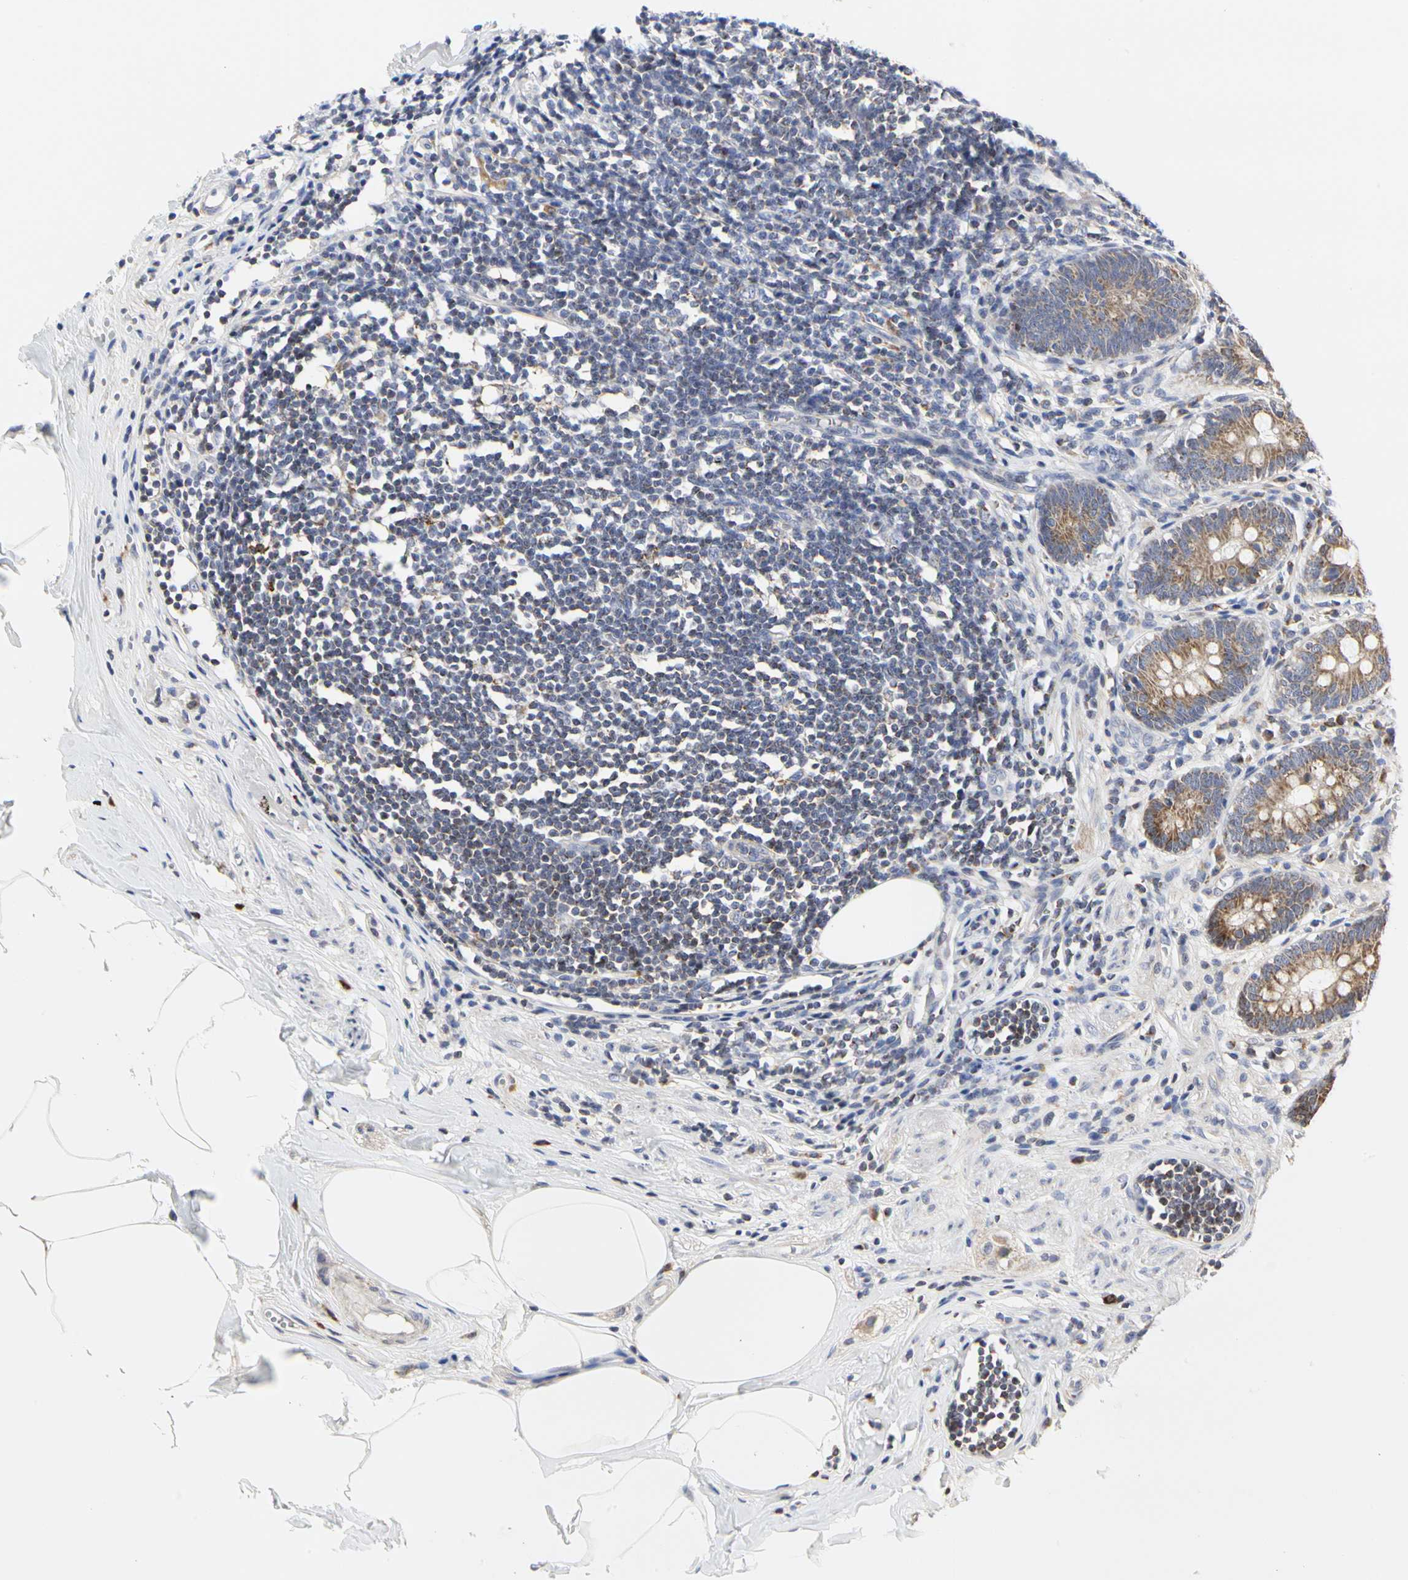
{"staining": {"intensity": "moderate", "quantity": ">75%", "location": "cytoplasmic/membranous"}, "tissue": "appendix", "cell_type": "Glandular cells", "image_type": "normal", "snomed": [{"axis": "morphology", "description": "Normal tissue, NOS"}, {"axis": "topography", "description": "Appendix"}], "caption": "Approximately >75% of glandular cells in unremarkable human appendix reveal moderate cytoplasmic/membranous protein positivity as visualized by brown immunohistochemical staining.", "gene": "TSKU", "patient": {"sex": "female", "age": 50}}